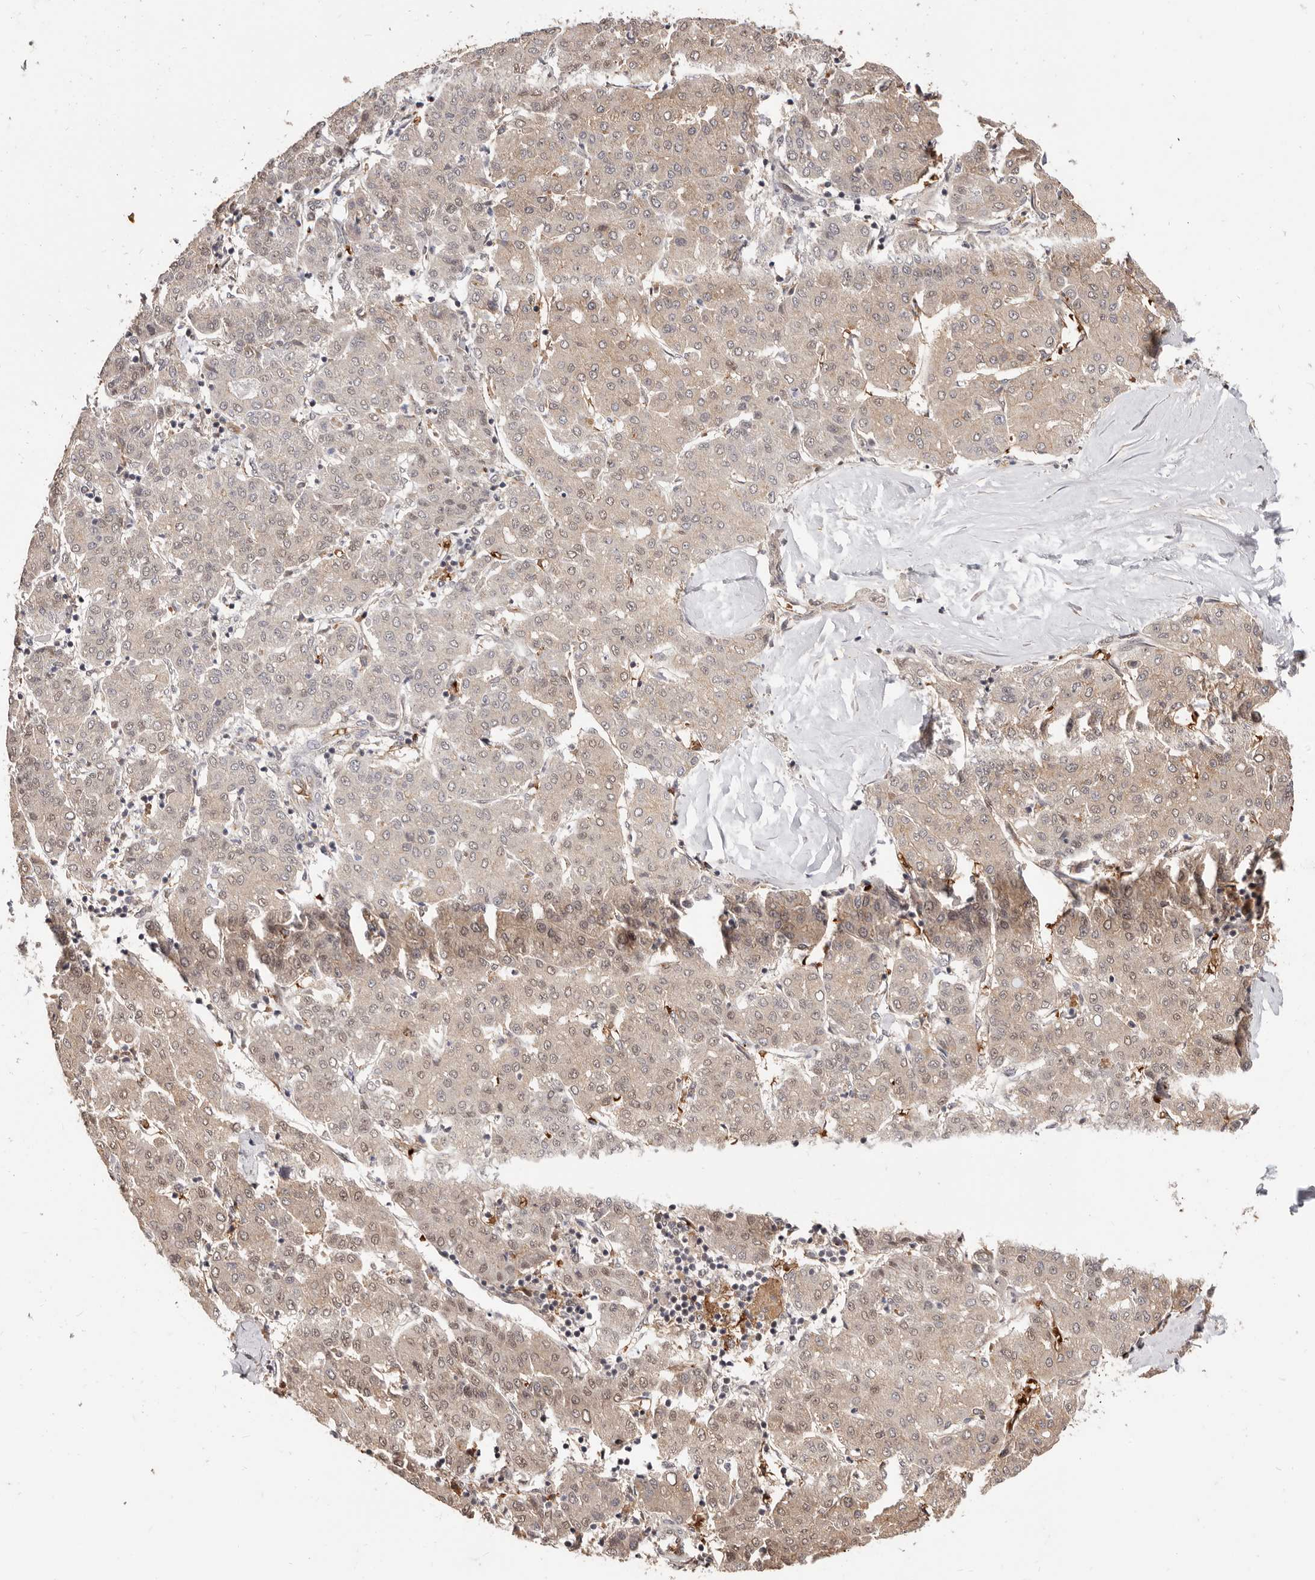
{"staining": {"intensity": "weak", "quantity": ">75%", "location": "cytoplasmic/membranous,nuclear"}, "tissue": "liver cancer", "cell_type": "Tumor cells", "image_type": "cancer", "snomed": [{"axis": "morphology", "description": "Carcinoma, Hepatocellular, NOS"}, {"axis": "topography", "description": "Liver"}], "caption": "Immunohistochemistry (IHC) histopathology image of neoplastic tissue: human liver cancer stained using immunohistochemistry displays low levels of weak protein expression localized specifically in the cytoplasmic/membranous and nuclear of tumor cells, appearing as a cytoplasmic/membranous and nuclear brown color.", "gene": "NCOA3", "patient": {"sex": "male", "age": 65}}